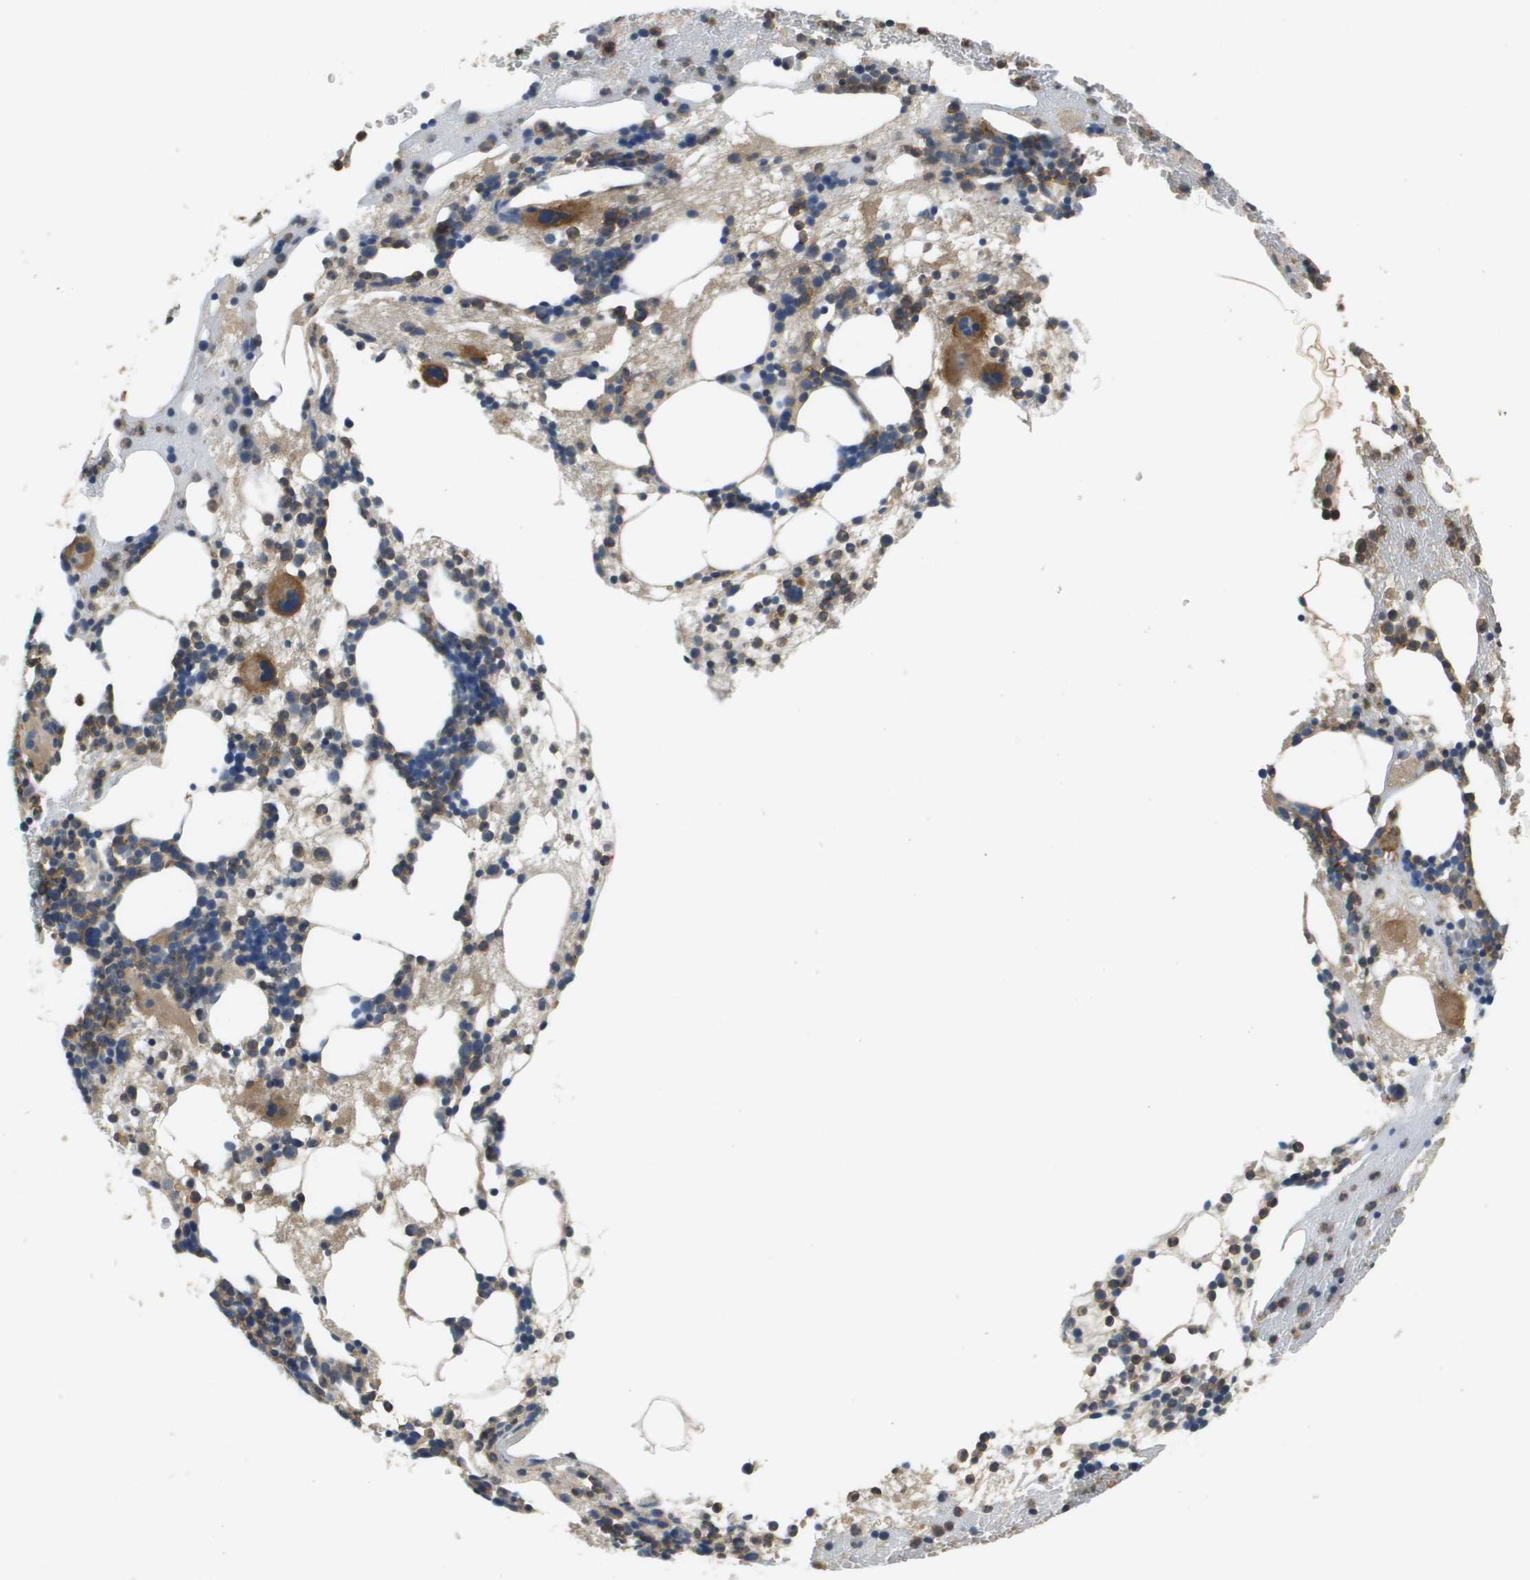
{"staining": {"intensity": "moderate", "quantity": "25%-75%", "location": "cytoplasmic/membranous"}, "tissue": "bone marrow", "cell_type": "Hematopoietic cells", "image_type": "normal", "snomed": [{"axis": "morphology", "description": "Normal tissue, NOS"}, {"axis": "morphology", "description": "Inflammation, NOS"}, {"axis": "topography", "description": "Bone marrow"}], "caption": "A high-resolution histopathology image shows IHC staining of benign bone marrow, which demonstrates moderate cytoplasmic/membranous positivity in approximately 25%-75% of hematopoietic cells.", "gene": "SLC16A3", "patient": {"sex": "female", "age": 76}}